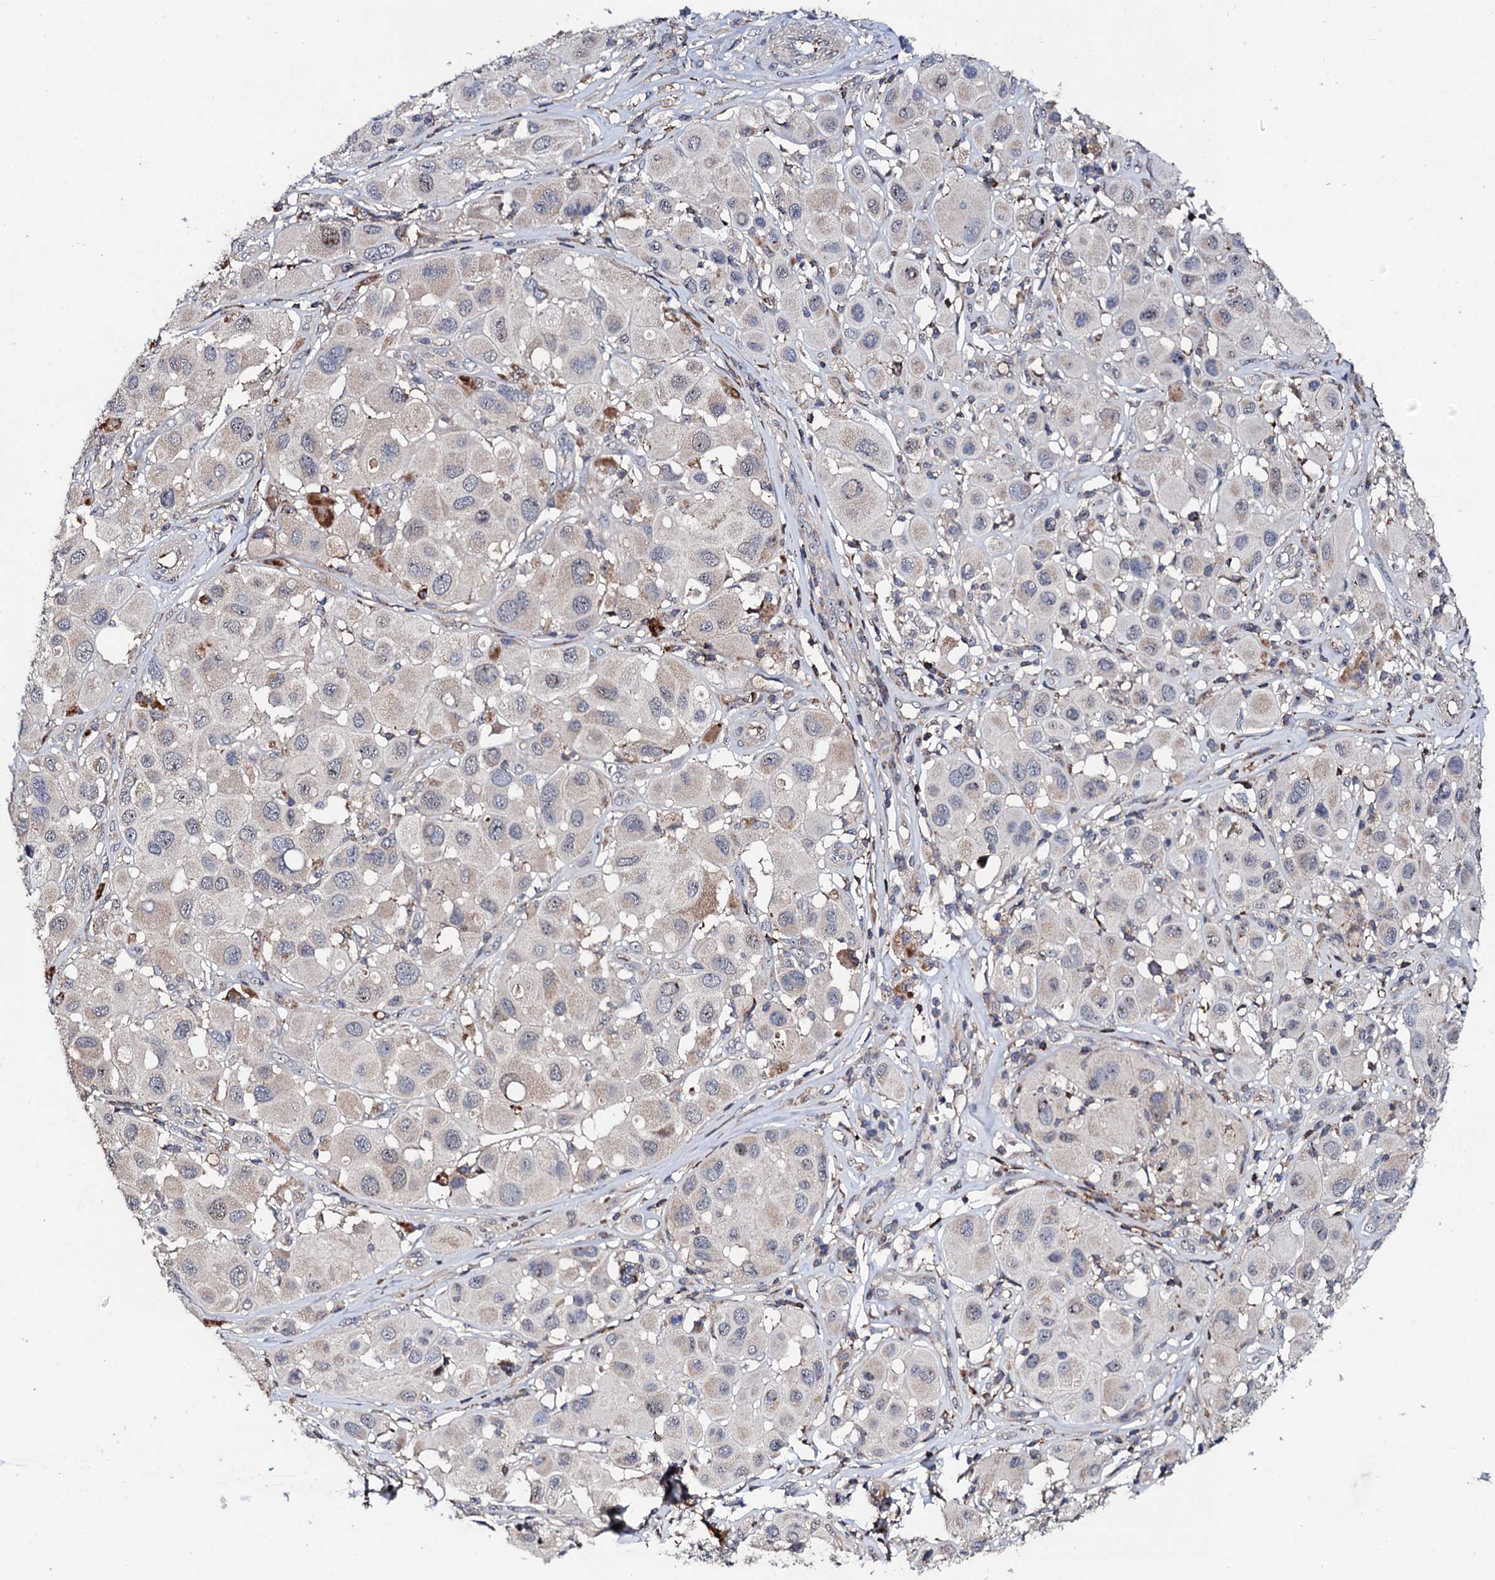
{"staining": {"intensity": "negative", "quantity": "none", "location": "none"}, "tissue": "melanoma", "cell_type": "Tumor cells", "image_type": "cancer", "snomed": [{"axis": "morphology", "description": "Malignant melanoma, Metastatic site"}, {"axis": "topography", "description": "Skin"}], "caption": "A high-resolution histopathology image shows immunohistochemistry staining of malignant melanoma (metastatic site), which demonstrates no significant staining in tumor cells.", "gene": "GTPBP4", "patient": {"sex": "male", "age": 41}}